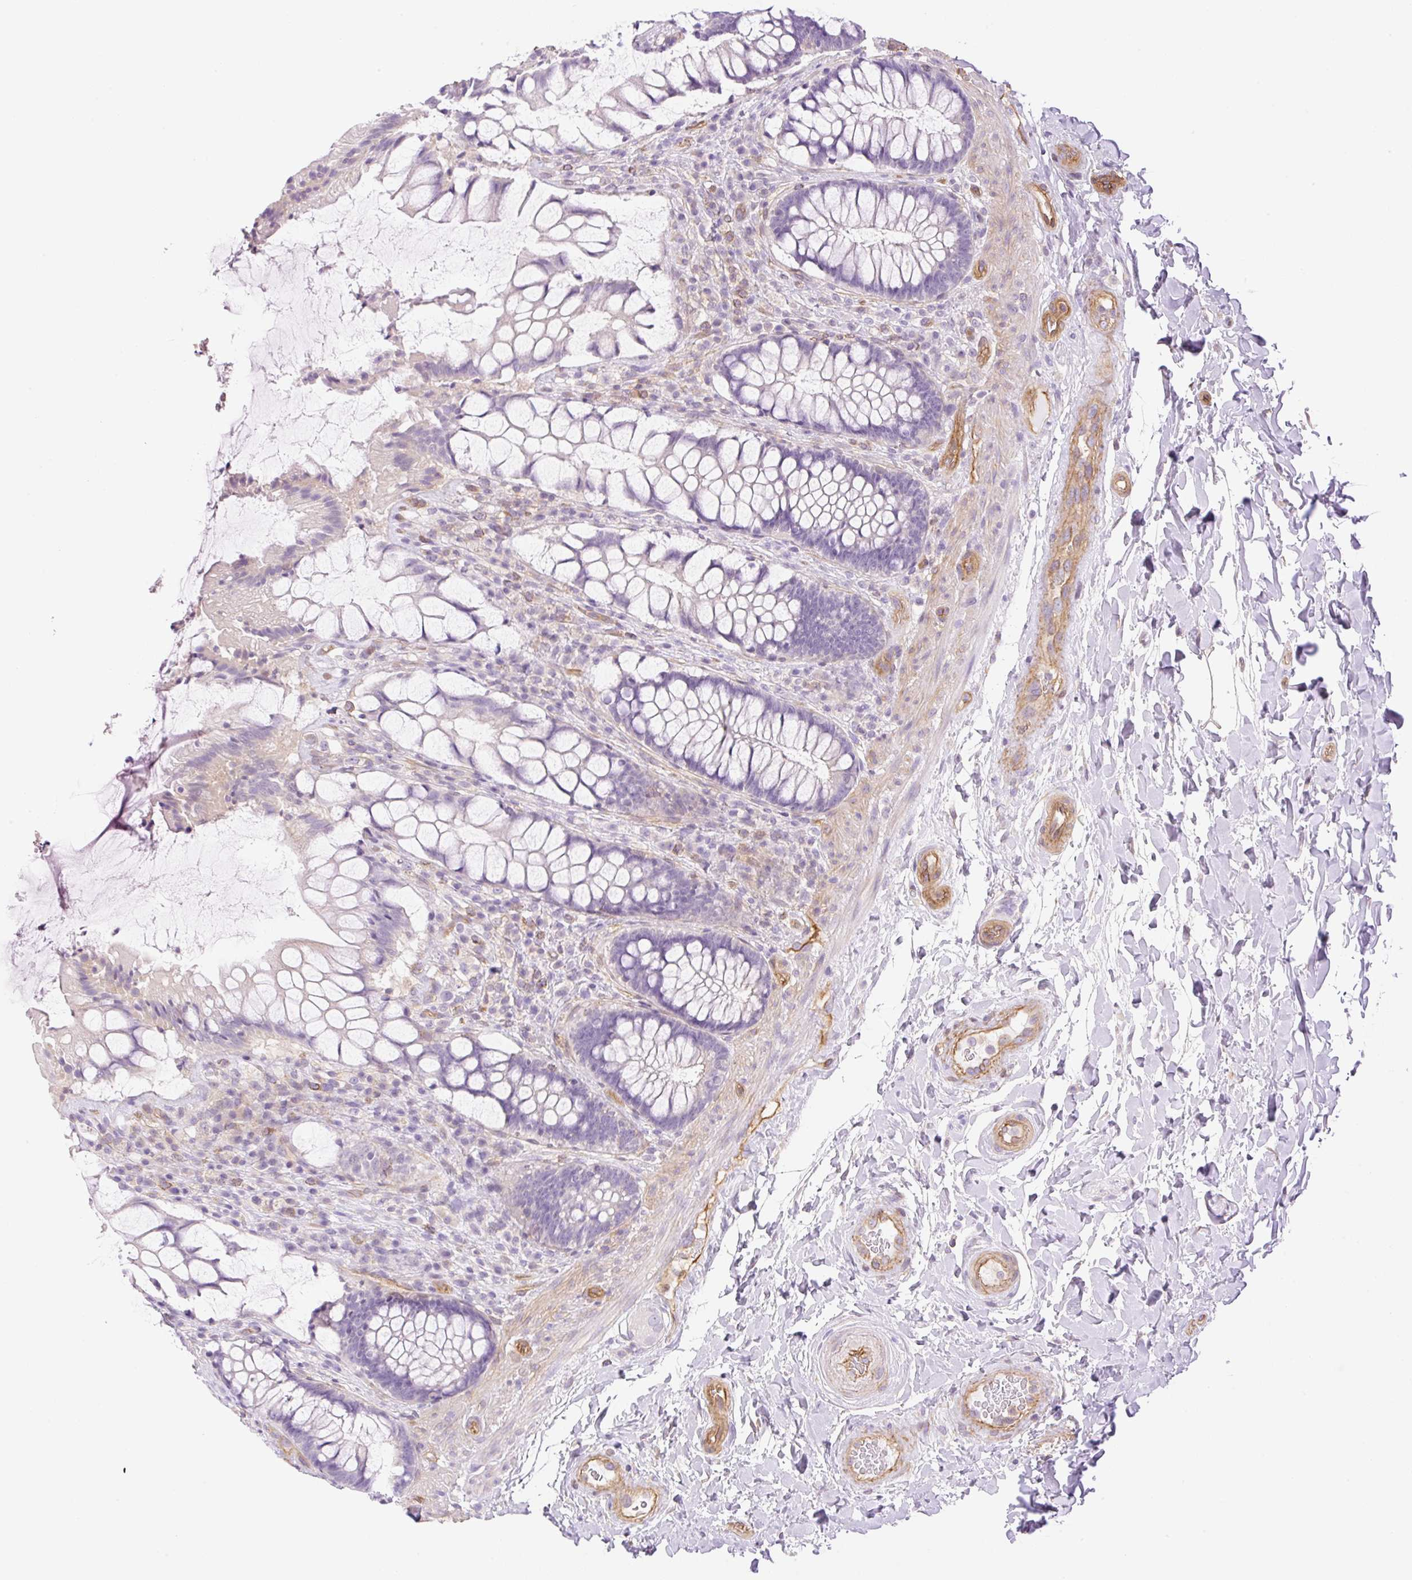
{"staining": {"intensity": "weak", "quantity": "<25%", "location": "cytoplasmic/membranous"}, "tissue": "rectum", "cell_type": "Glandular cells", "image_type": "normal", "snomed": [{"axis": "morphology", "description": "Normal tissue, NOS"}, {"axis": "topography", "description": "Rectum"}], "caption": "Rectum stained for a protein using immunohistochemistry displays no staining glandular cells.", "gene": "EHD1", "patient": {"sex": "female", "age": 58}}